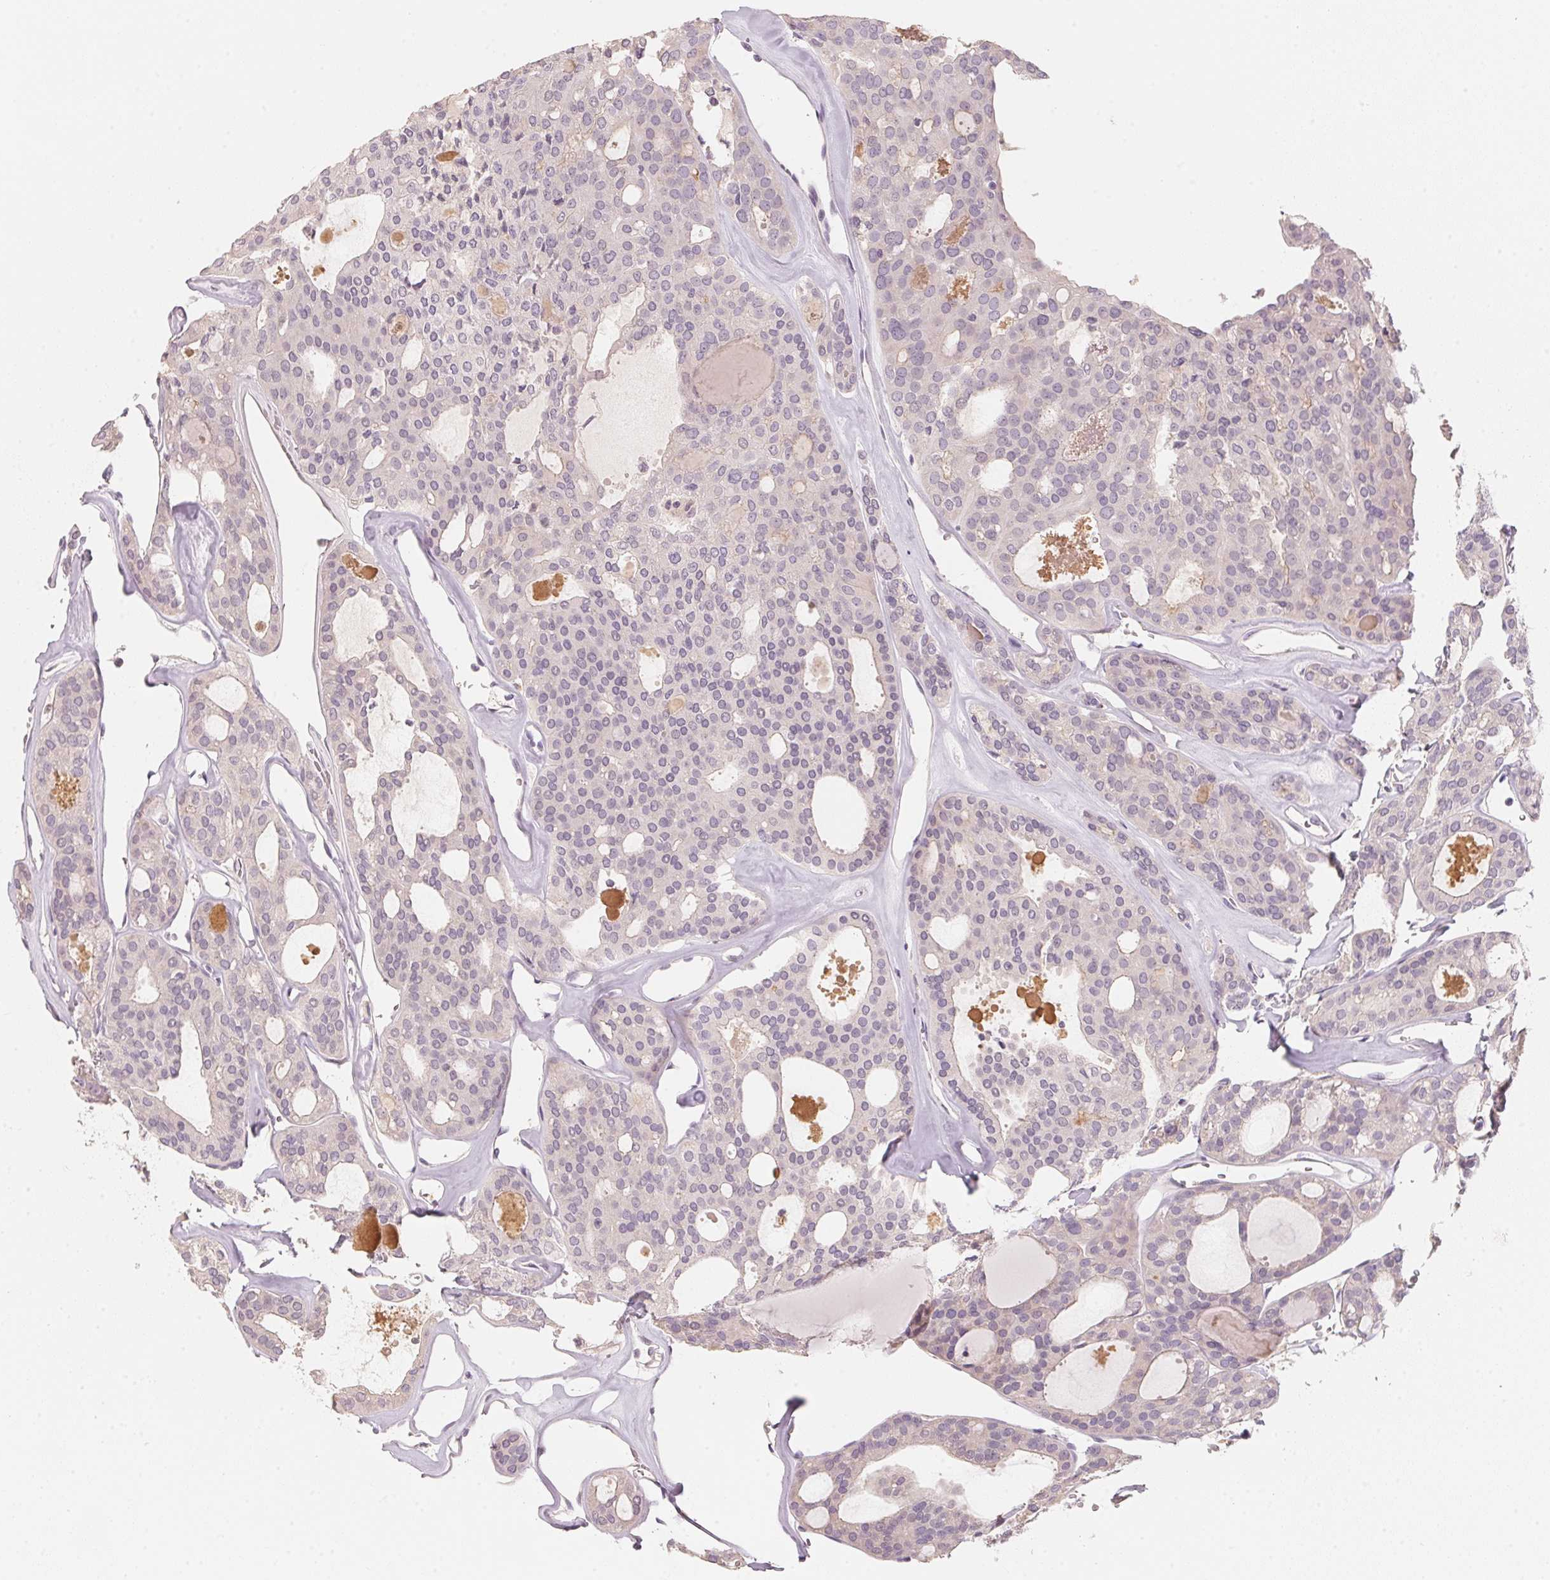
{"staining": {"intensity": "negative", "quantity": "none", "location": "none"}, "tissue": "thyroid cancer", "cell_type": "Tumor cells", "image_type": "cancer", "snomed": [{"axis": "morphology", "description": "Follicular adenoma carcinoma, NOS"}, {"axis": "topography", "description": "Thyroid gland"}], "caption": "Immunohistochemistry (IHC) micrograph of follicular adenoma carcinoma (thyroid) stained for a protein (brown), which exhibits no expression in tumor cells.", "gene": "TREH", "patient": {"sex": "male", "age": 75}}